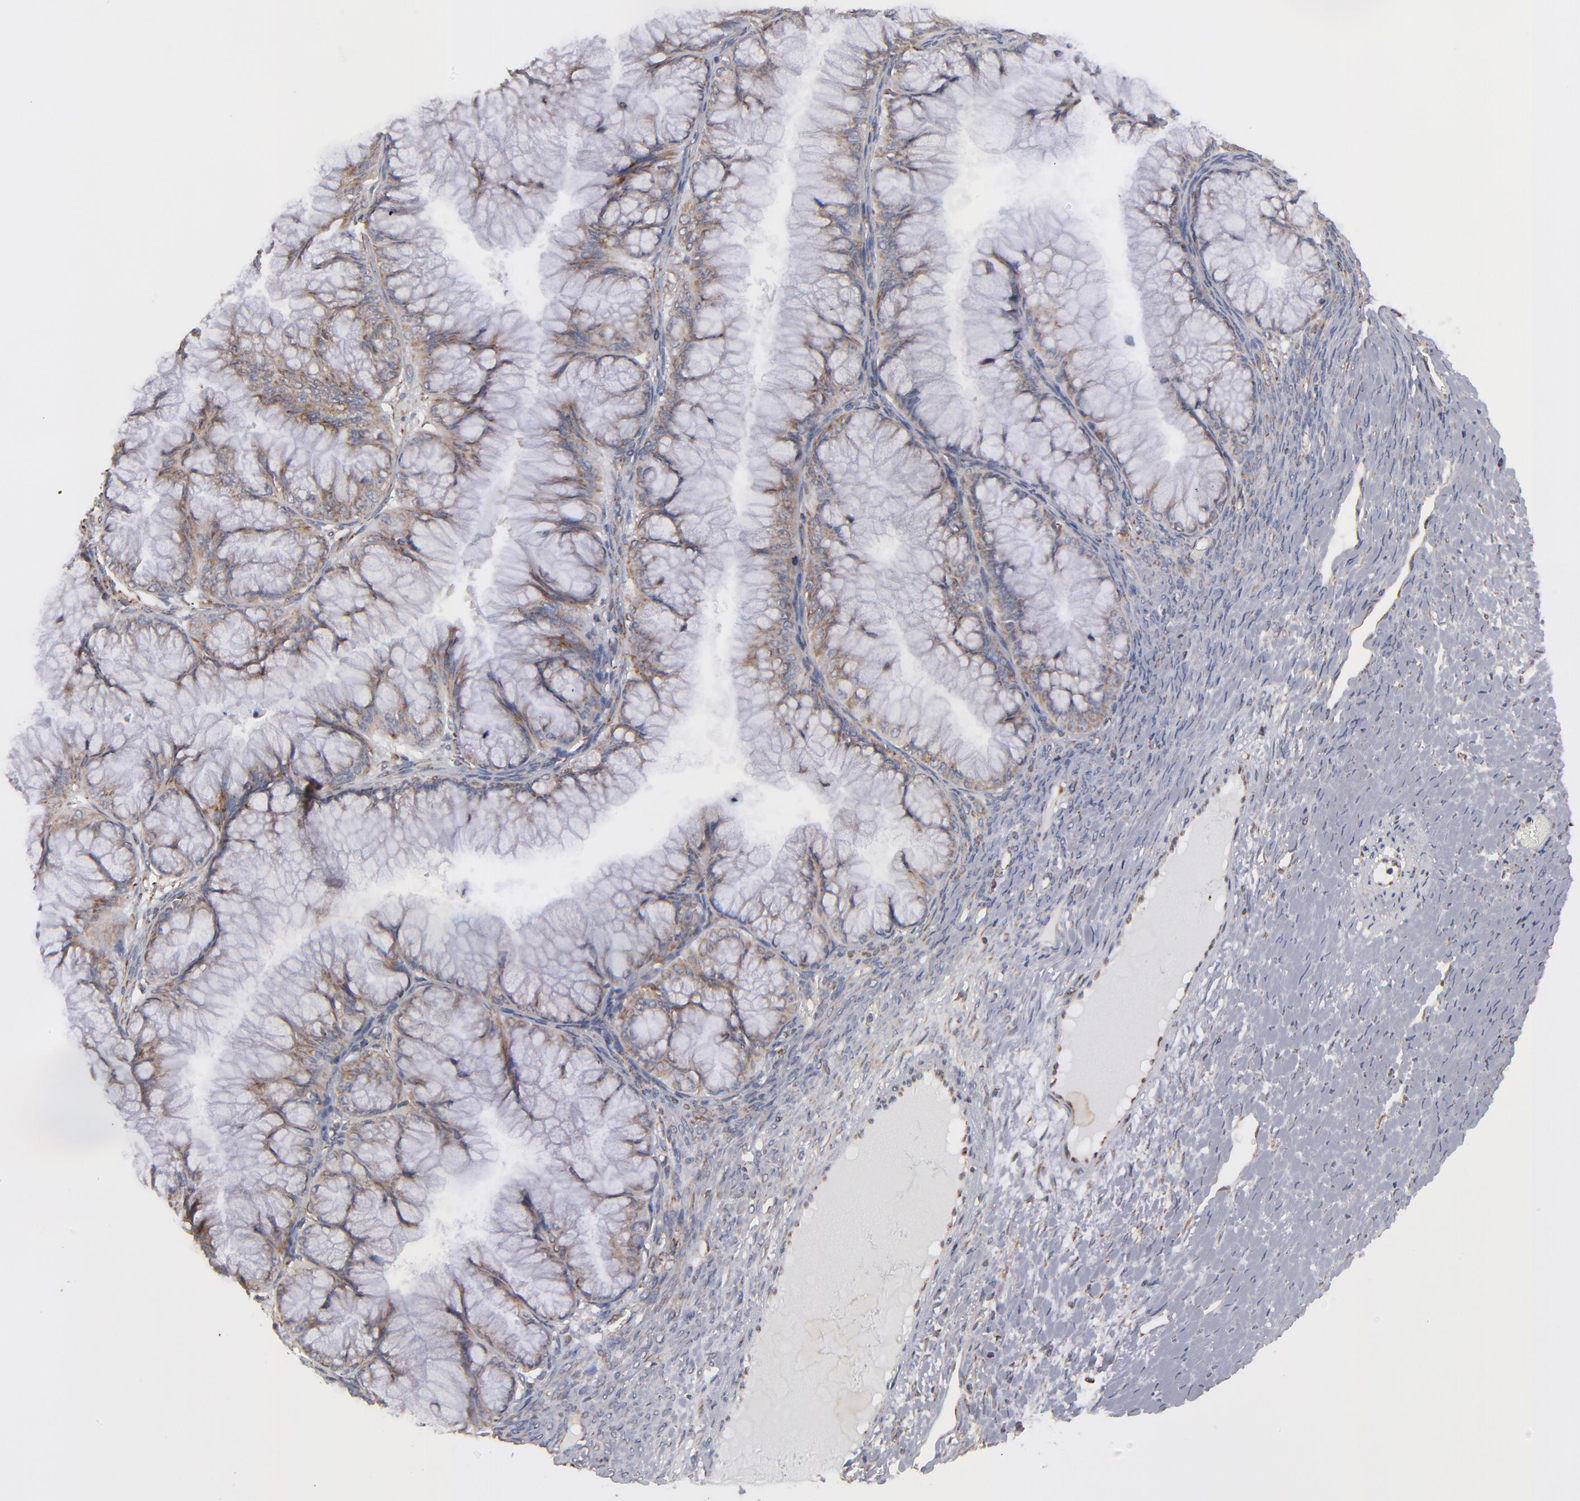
{"staining": {"intensity": "weak", "quantity": ">75%", "location": "cytoplasmic/membranous"}, "tissue": "ovarian cancer", "cell_type": "Tumor cells", "image_type": "cancer", "snomed": [{"axis": "morphology", "description": "Cystadenocarcinoma, mucinous, NOS"}, {"axis": "topography", "description": "Ovary"}], "caption": "Protein expression analysis of human ovarian cancer reveals weak cytoplasmic/membranous positivity in about >75% of tumor cells.", "gene": "KTN1", "patient": {"sex": "female", "age": 63}}